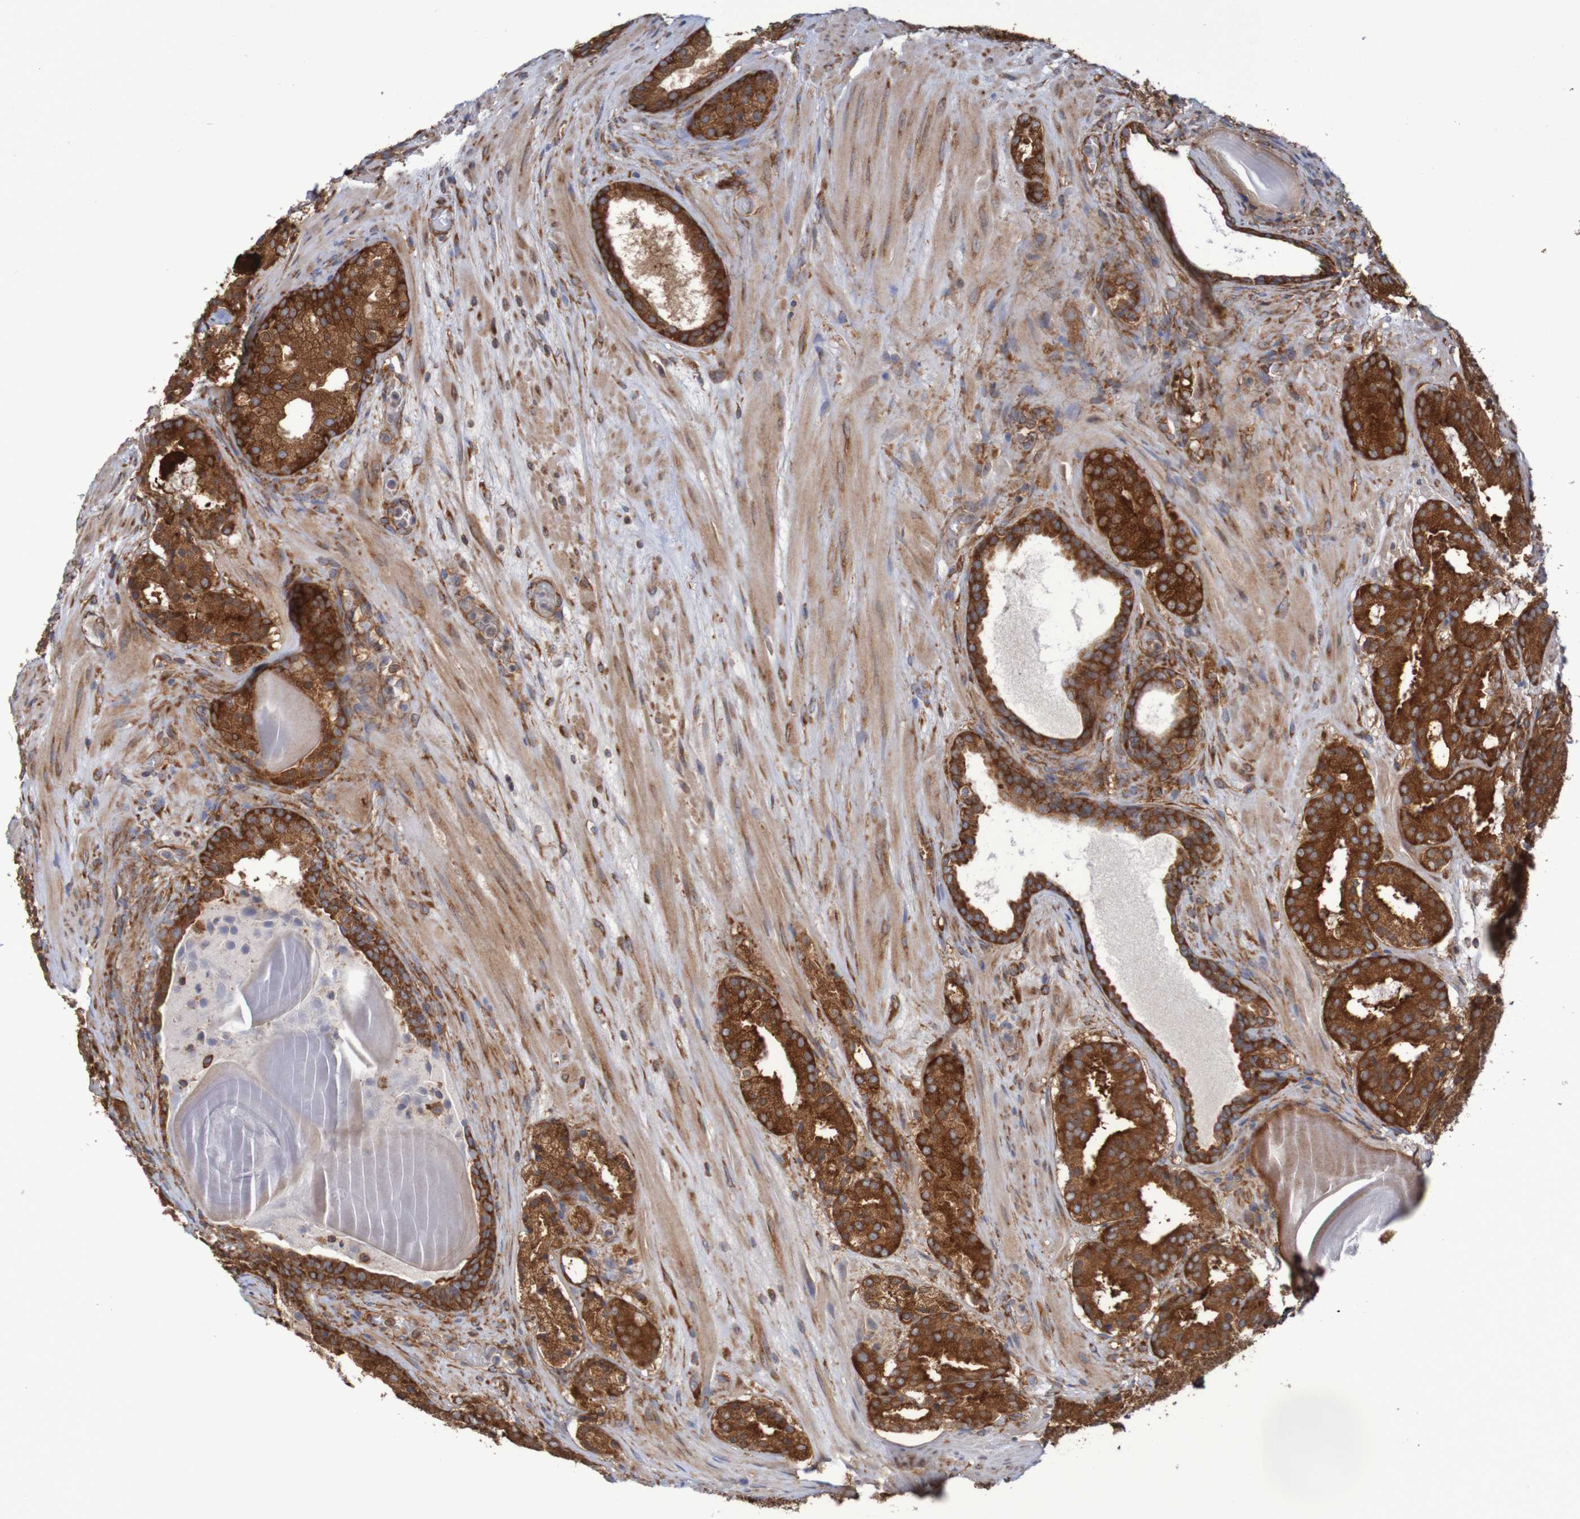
{"staining": {"intensity": "strong", "quantity": ">75%", "location": "cytoplasmic/membranous"}, "tissue": "prostate cancer", "cell_type": "Tumor cells", "image_type": "cancer", "snomed": [{"axis": "morphology", "description": "Adenocarcinoma, Low grade"}, {"axis": "topography", "description": "Prostate"}], "caption": "Protein expression analysis of low-grade adenocarcinoma (prostate) exhibits strong cytoplasmic/membranous staining in approximately >75% of tumor cells.", "gene": "LRRC47", "patient": {"sex": "male", "age": 69}}